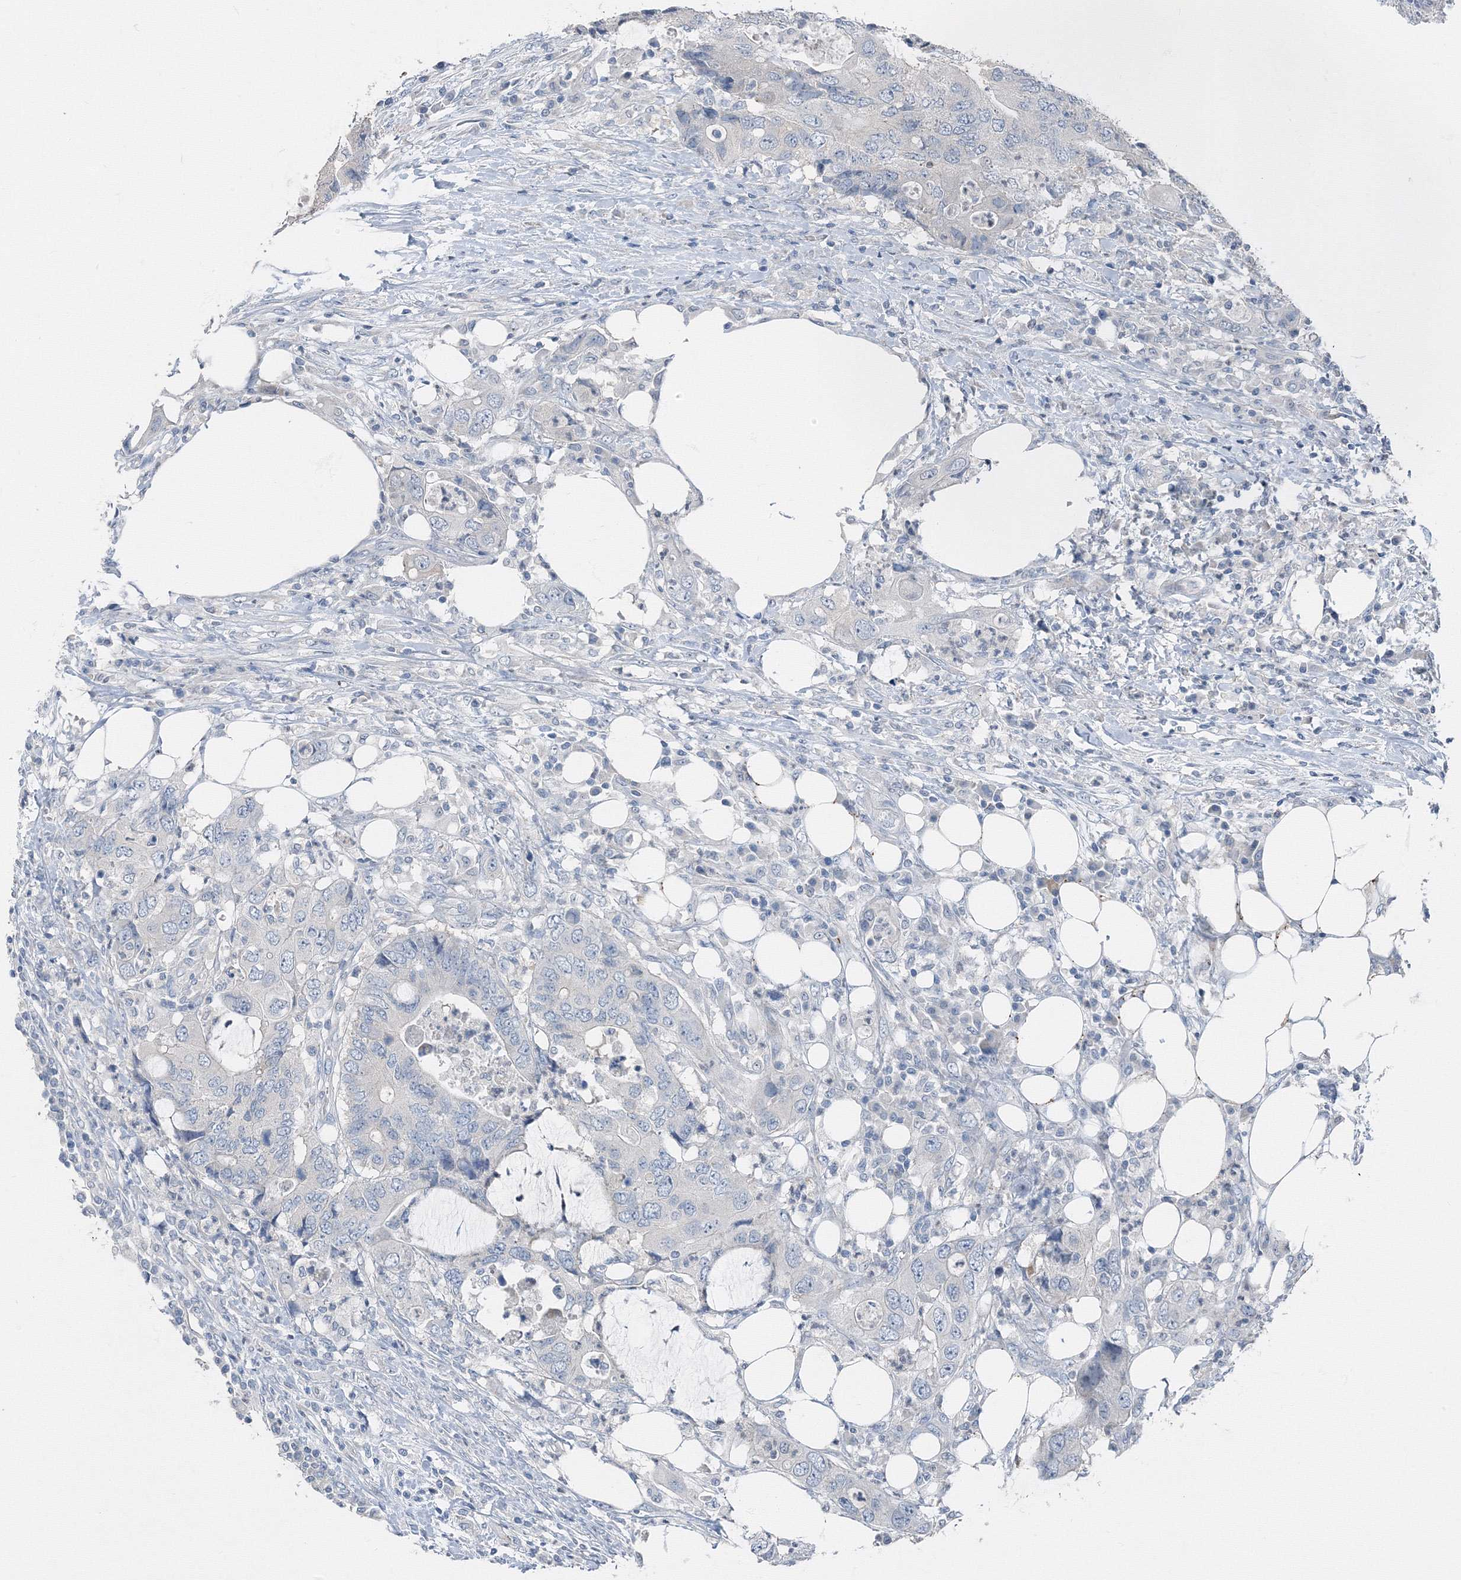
{"staining": {"intensity": "negative", "quantity": "none", "location": "none"}, "tissue": "colorectal cancer", "cell_type": "Tumor cells", "image_type": "cancer", "snomed": [{"axis": "morphology", "description": "Adenocarcinoma, NOS"}, {"axis": "topography", "description": "Colon"}], "caption": "There is no significant staining in tumor cells of colorectal cancer (adenocarcinoma).", "gene": "AASDH", "patient": {"sex": "male", "age": 71}}